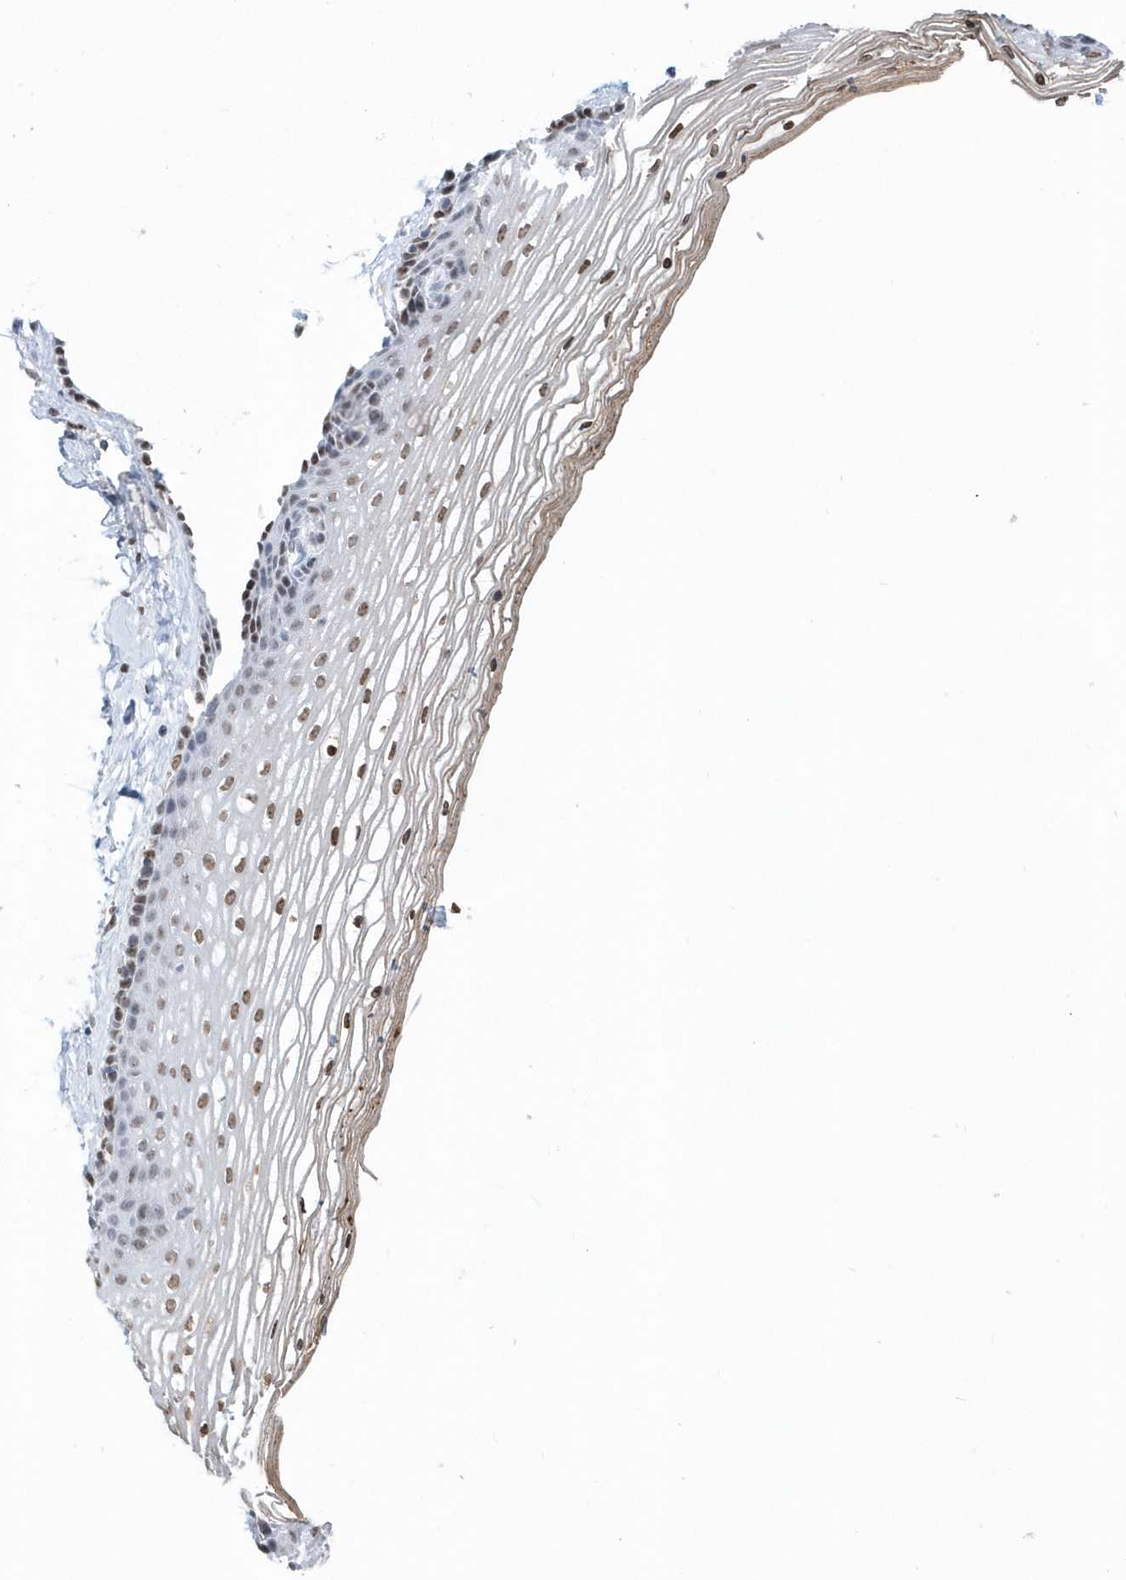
{"staining": {"intensity": "moderate", "quantity": ">75%", "location": "nuclear"}, "tissue": "vagina", "cell_type": "Squamous epithelial cells", "image_type": "normal", "snomed": [{"axis": "morphology", "description": "Normal tissue, NOS"}, {"axis": "topography", "description": "Vagina"}], "caption": "Squamous epithelial cells reveal moderate nuclear expression in approximately >75% of cells in normal vagina. (Stains: DAB in brown, nuclei in blue, Microscopy: brightfield microscopy at high magnification).", "gene": "MACROH2A2", "patient": {"sex": "female", "age": 46}}